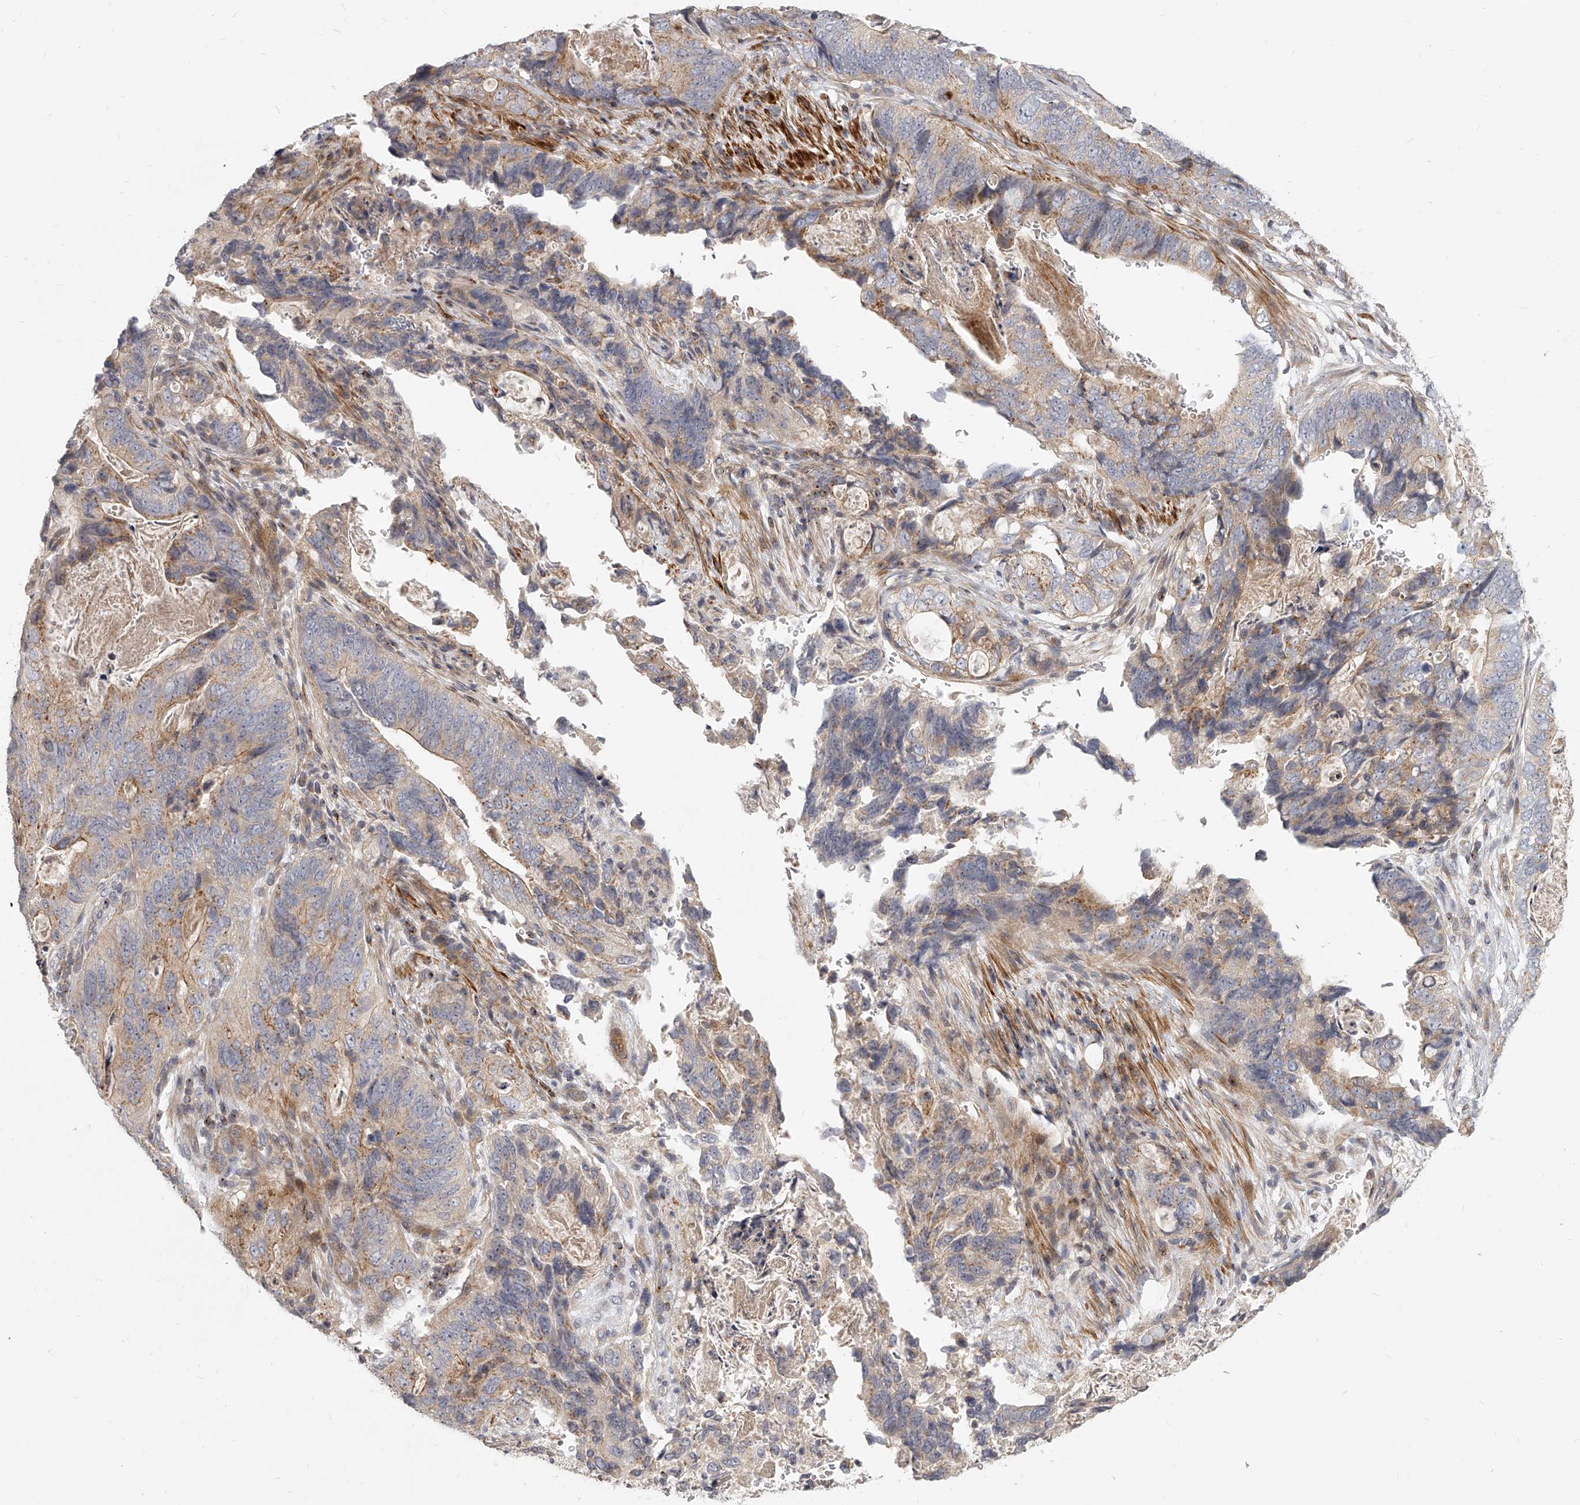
{"staining": {"intensity": "weak", "quantity": "25%-75%", "location": "cytoplasmic/membranous"}, "tissue": "stomach cancer", "cell_type": "Tumor cells", "image_type": "cancer", "snomed": [{"axis": "morphology", "description": "Normal tissue, NOS"}, {"axis": "morphology", "description": "Adenocarcinoma, NOS"}, {"axis": "topography", "description": "Stomach"}], "caption": "Immunohistochemistry micrograph of neoplastic tissue: human stomach cancer (adenocarcinoma) stained using IHC exhibits low levels of weak protein expression localized specifically in the cytoplasmic/membranous of tumor cells, appearing as a cytoplasmic/membranous brown color.", "gene": "SLC37A1", "patient": {"sex": "female", "age": 89}}